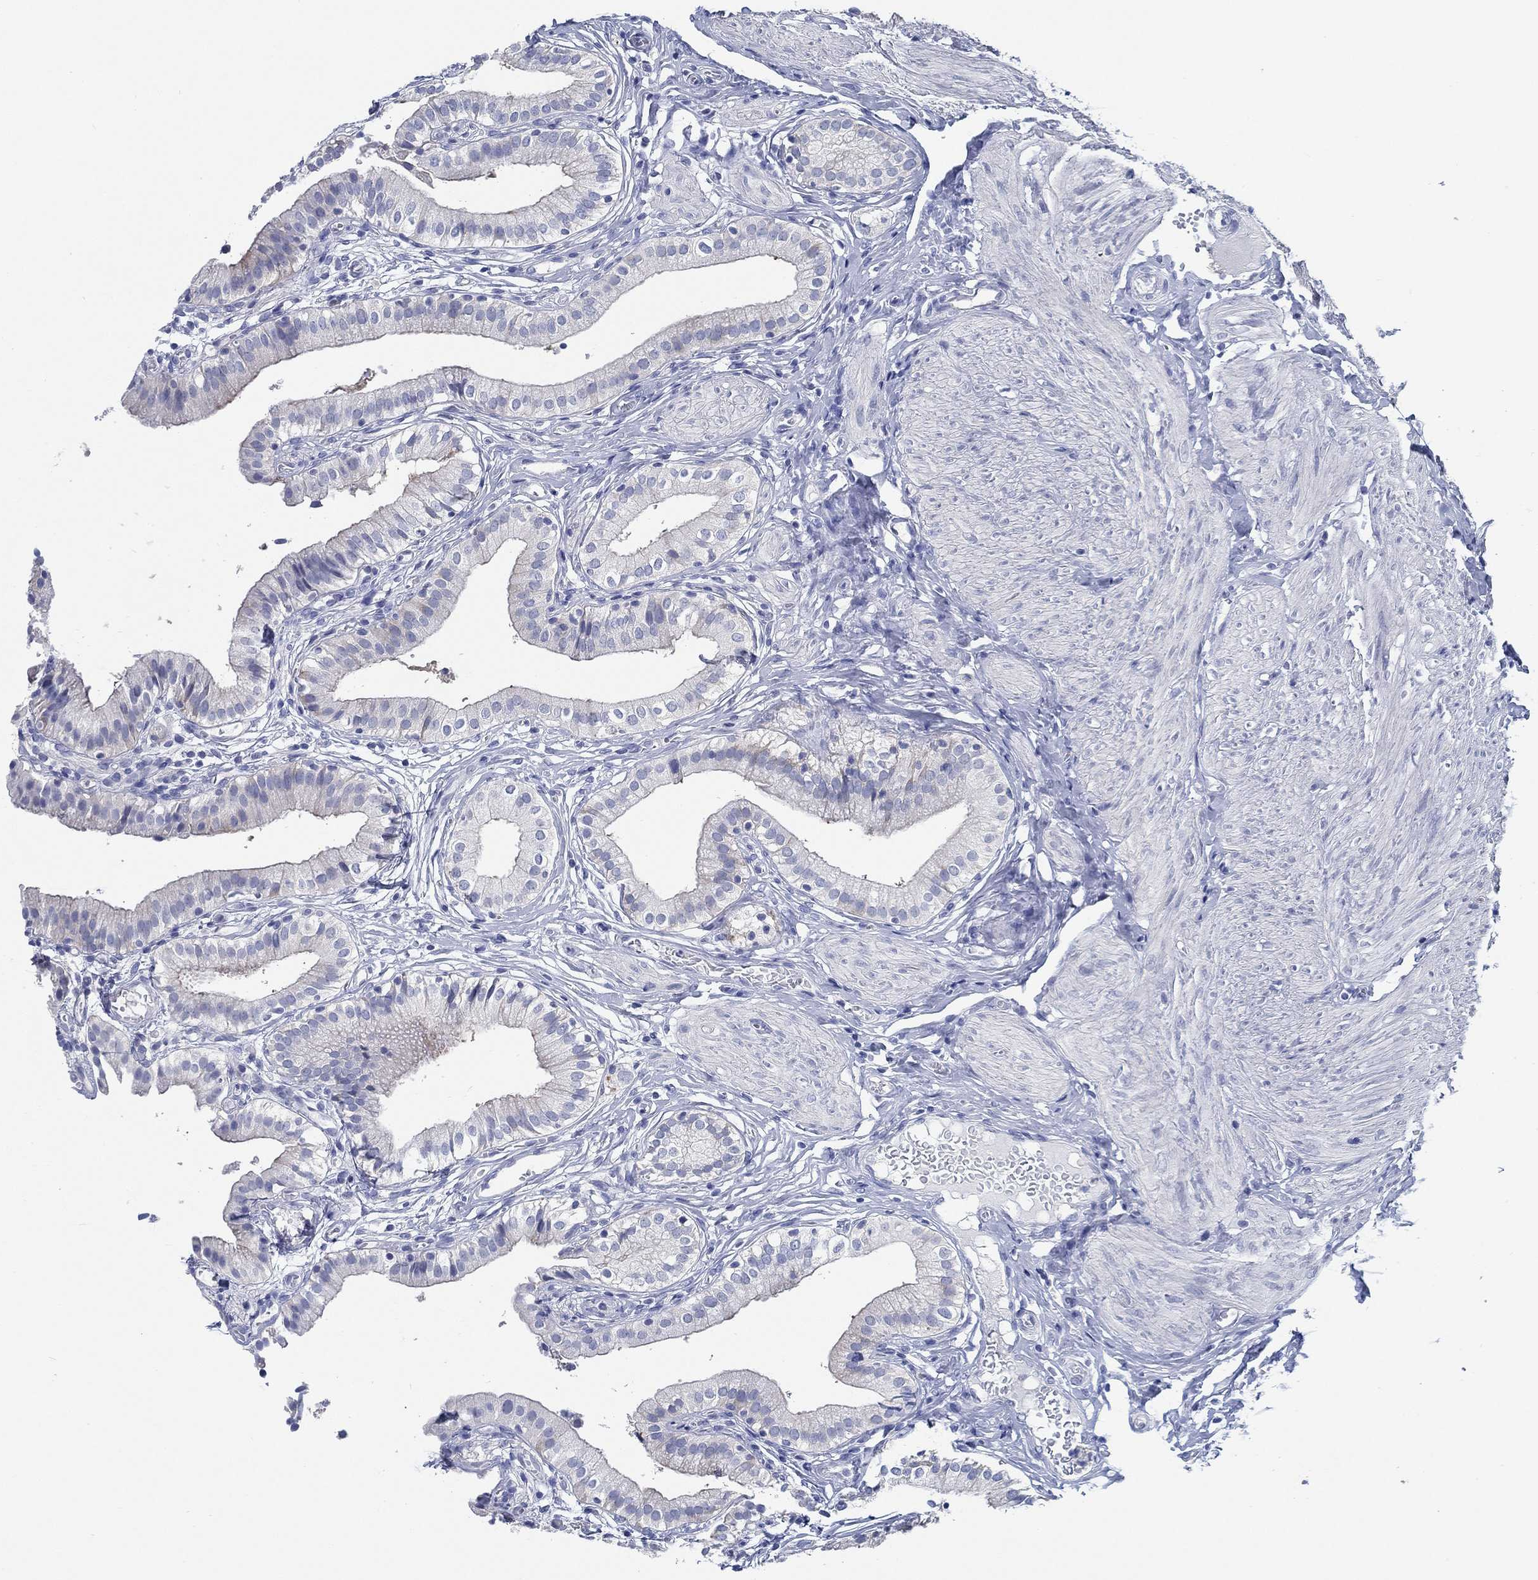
{"staining": {"intensity": "negative", "quantity": "none", "location": "none"}, "tissue": "gallbladder", "cell_type": "Glandular cells", "image_type": "normal", "snomed": [{"axis": "morphology", "description": "Normal tissue, NOS"}, {"axis": "topography", "description": "Gallbladder"}], "caption": "Immunohistochemistry photomicrograph of benign gallbladder stained for a protein (brown), which demonstrates no expression in glandular cells.", "gene": "TOMM20L", "patient": {"sex": "female", "age": 47}}